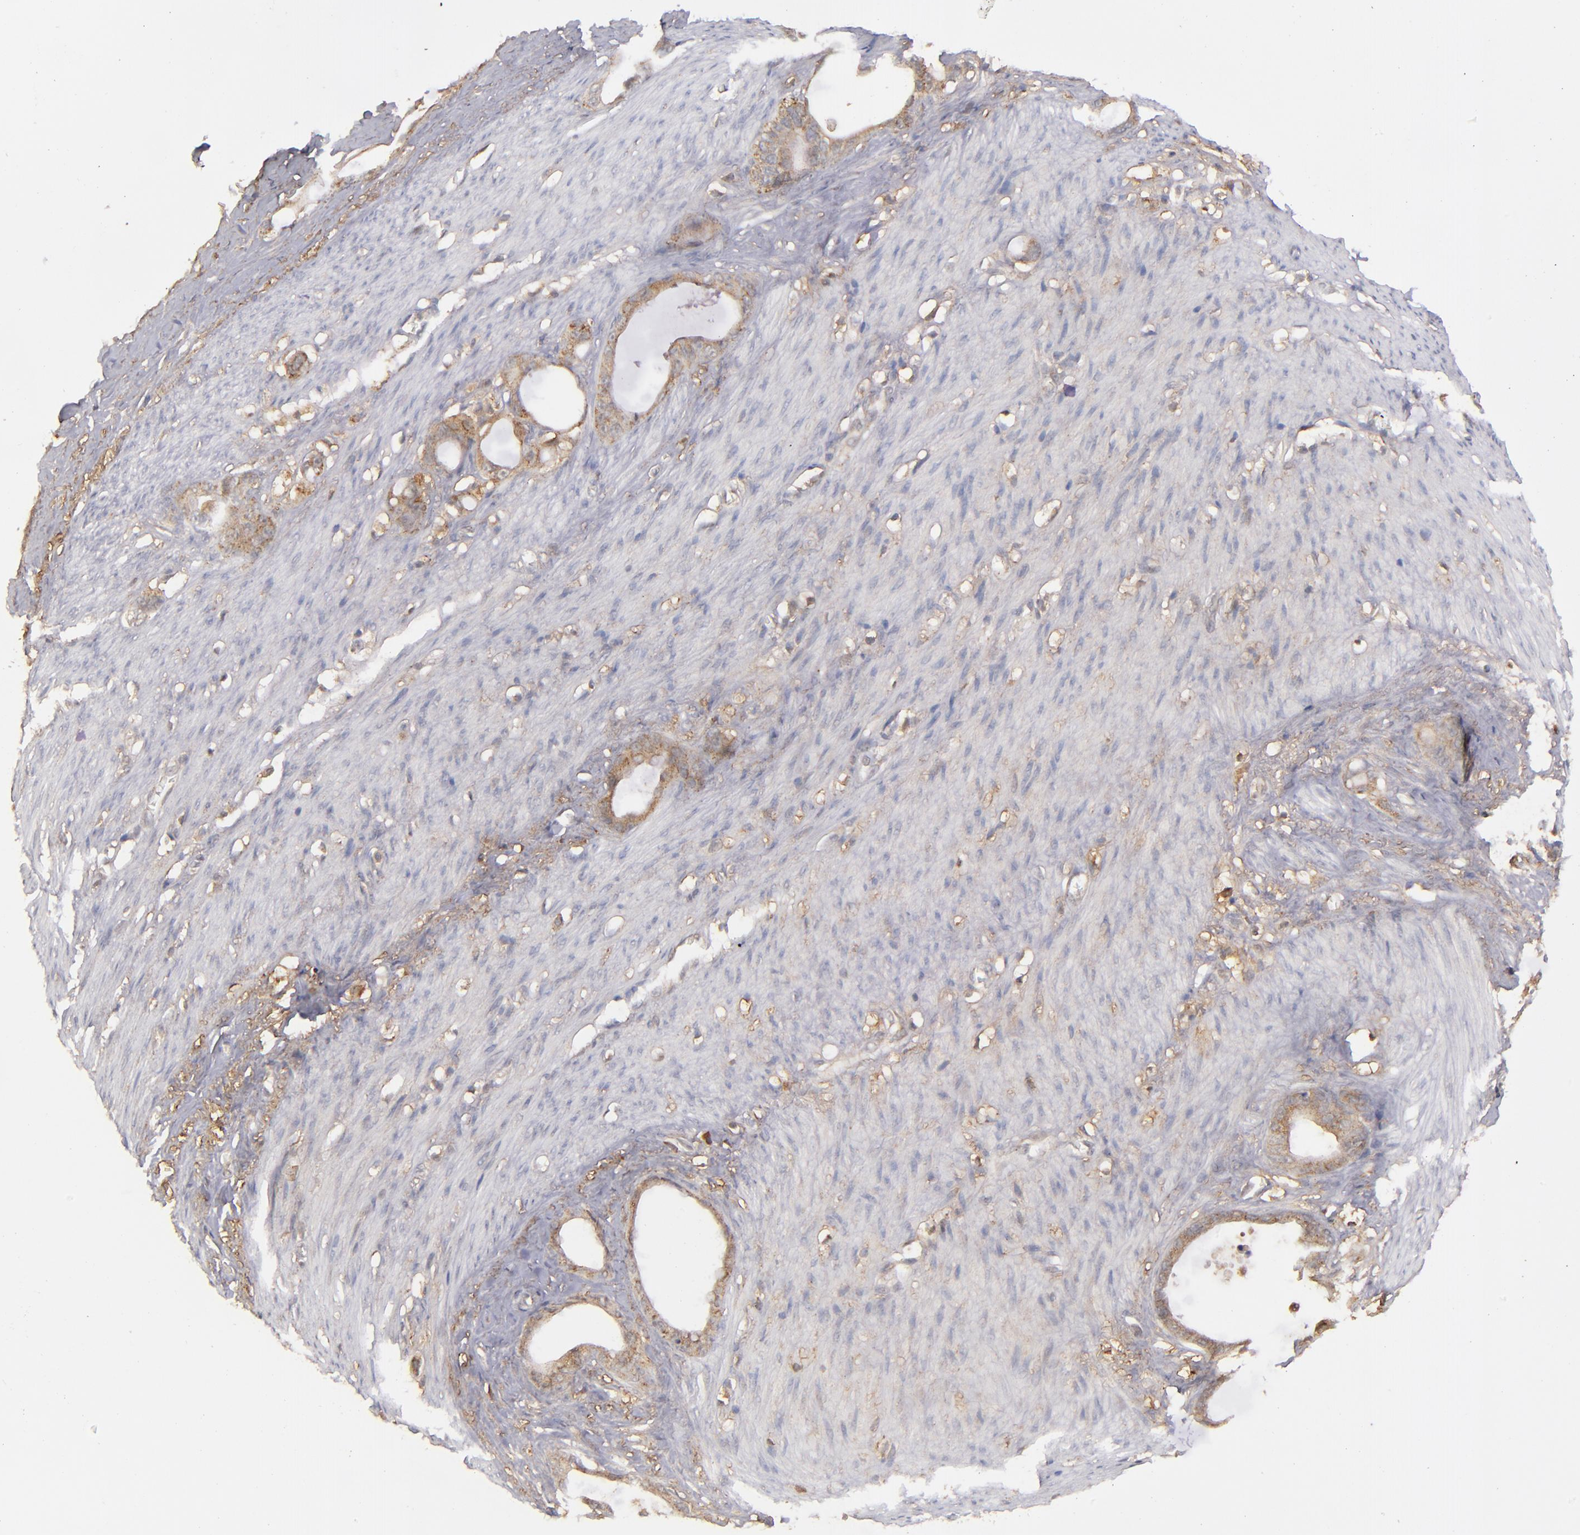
{"staining": {"intensity": "moderate", "quantity": ">75%", "location": "cytoplasmic/membranous"}, "tissue": "stomach cancer", "cell_type": "Tumor cells", "image_type": "cancer", "snomed": [{"axis": "morphology", "description": "Adenocarcinoma, NOS"}, {"axis": "topography", "description": "Stomach"}], "caption": "Stomach cancer tissue exhibits moderate cytoplasmic/membranous staining in about >75% of tumor cells, visualized by immunohistochemistry.", "gene": "ZFYVE1", "patient": {"sex": "female", "age": 75}}